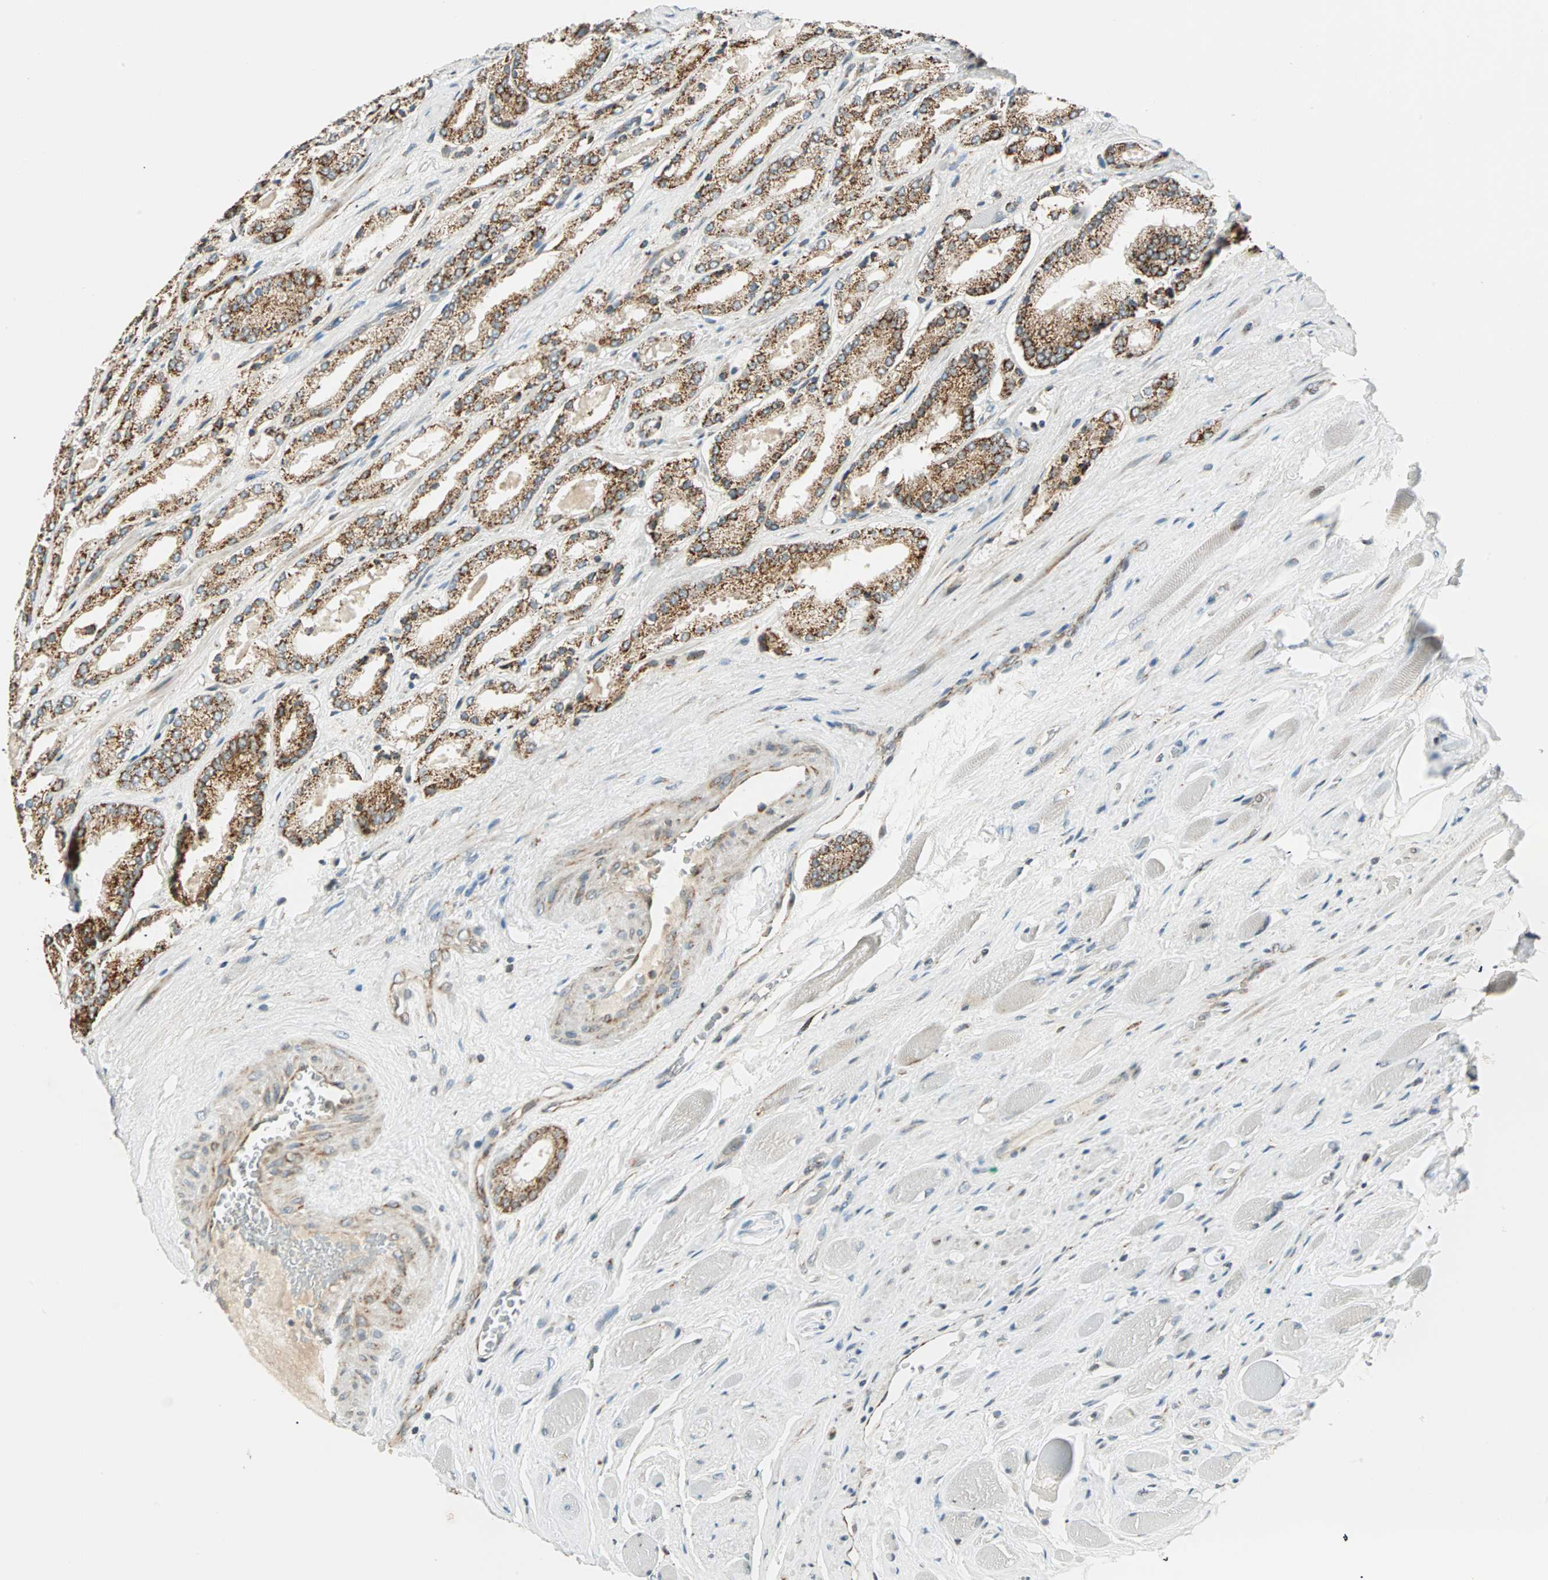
{"staining": {"intensity": "moderate", "quantity": ">75%", "location": "cytoplasmic/membranous"}, "tissue": "prostate cancer", "cell_type": "Tumor cells", "image_type": "cancer", "snomed": [{"axis": "morphology", "description": "Adenocarcinoma, Low grade"}, {"axis": "topography", "description": "Prostate"}], "caption": "Immunohistochemical staining of human prostate cancer exhibits medium levels of moderate cytoplasmic/membranous protein positivity in about >75% of tumor cells. (DAB (3,3'-diaminobenzidine) = brown stain, brightfield microscopy at high magnification).", "gene": "SPRY4", "patient": {"sex": "male", "age": 59}}